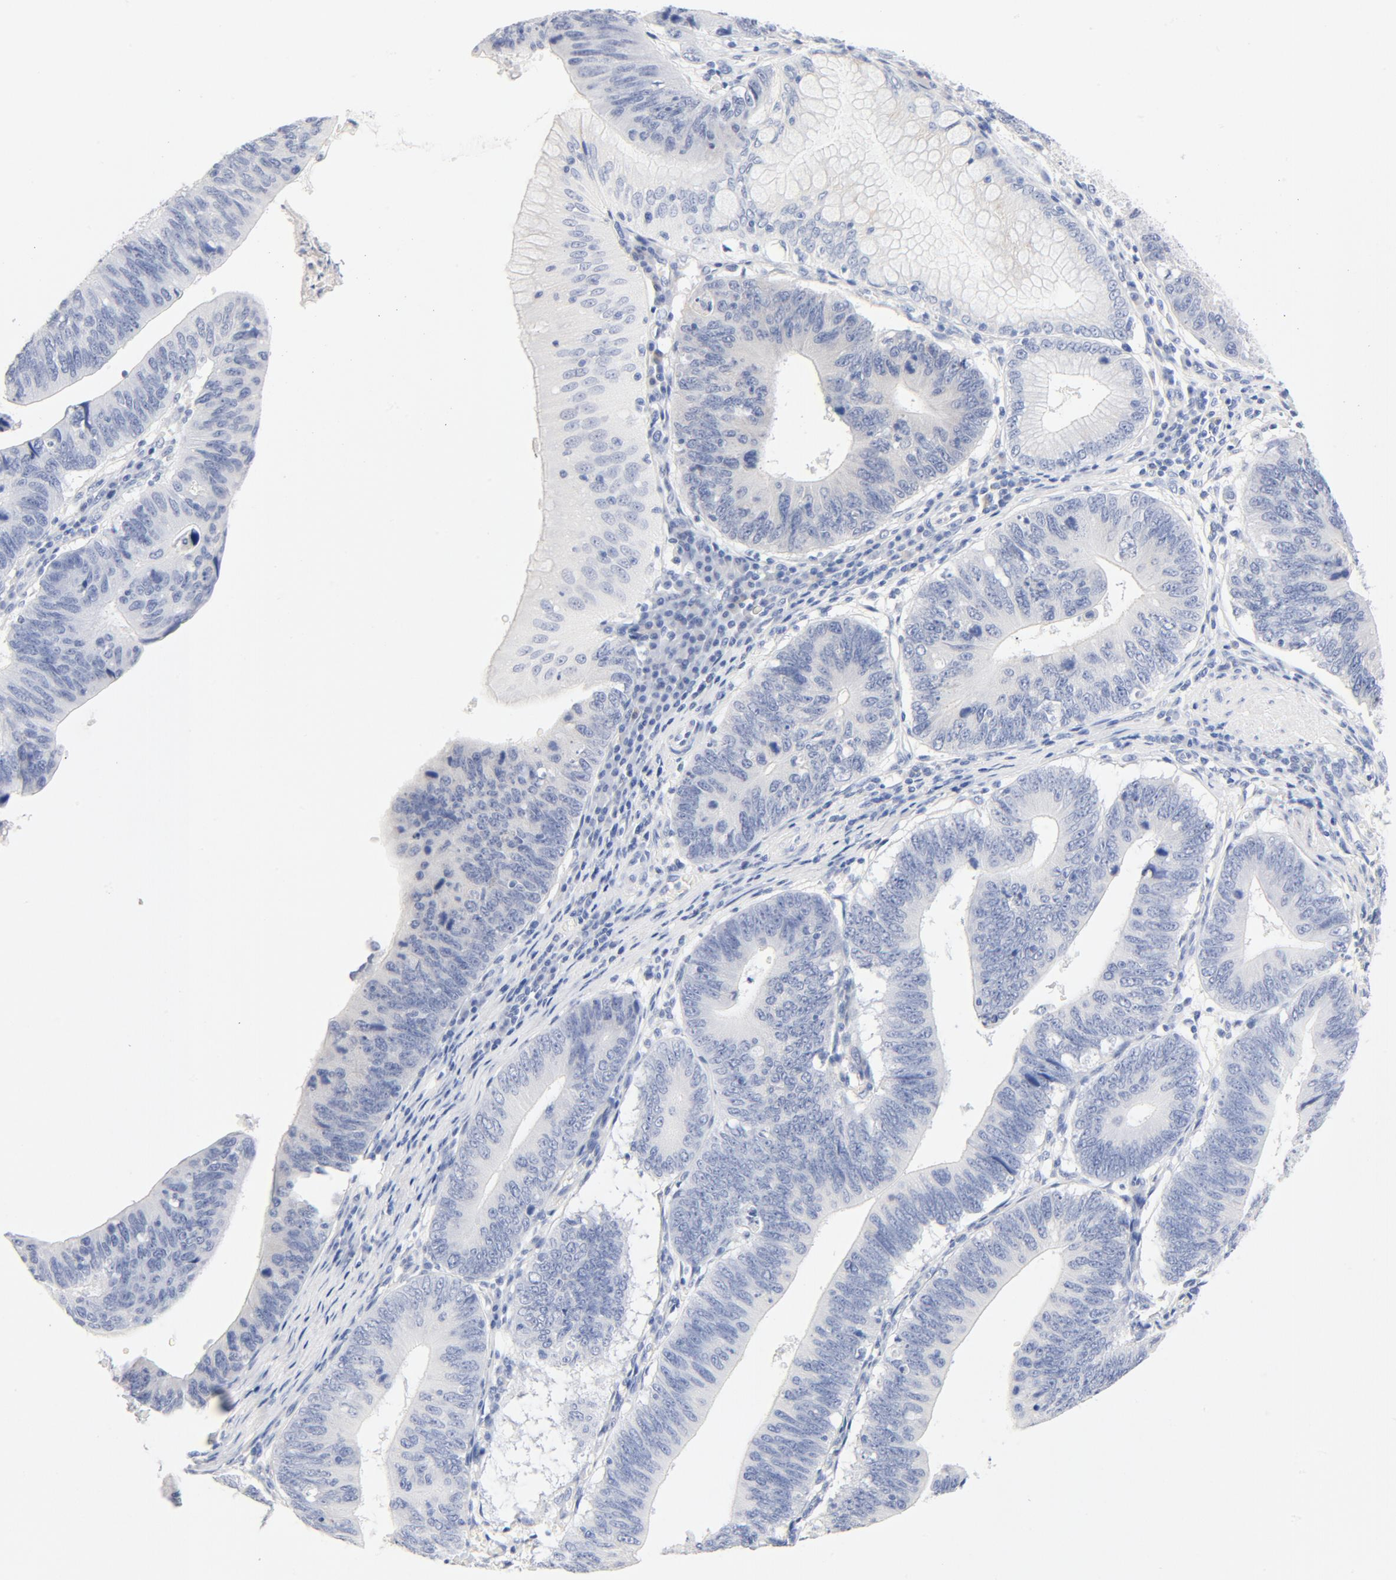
{"staining": {"intensity": "negative", "quantity": "none", "location": "none"}, "tissue": "stomach cancer", "cell_type": "Tumor cells", "image_type": "cancer", "snomed": [{"axis": "morphology", "description": "Adenocarcinoma, NOS"}, {"axis": "topography", "description": "Stomach"}], "caption": "DAB (3,3'-diaminobenzidine) immunohistochemical staining of human stomach cancer (adenocarcinoma) displays no significant positivity in tumor cells.", "gene": "HOMER1", "patient": {"sex": "male", "age": 59}}